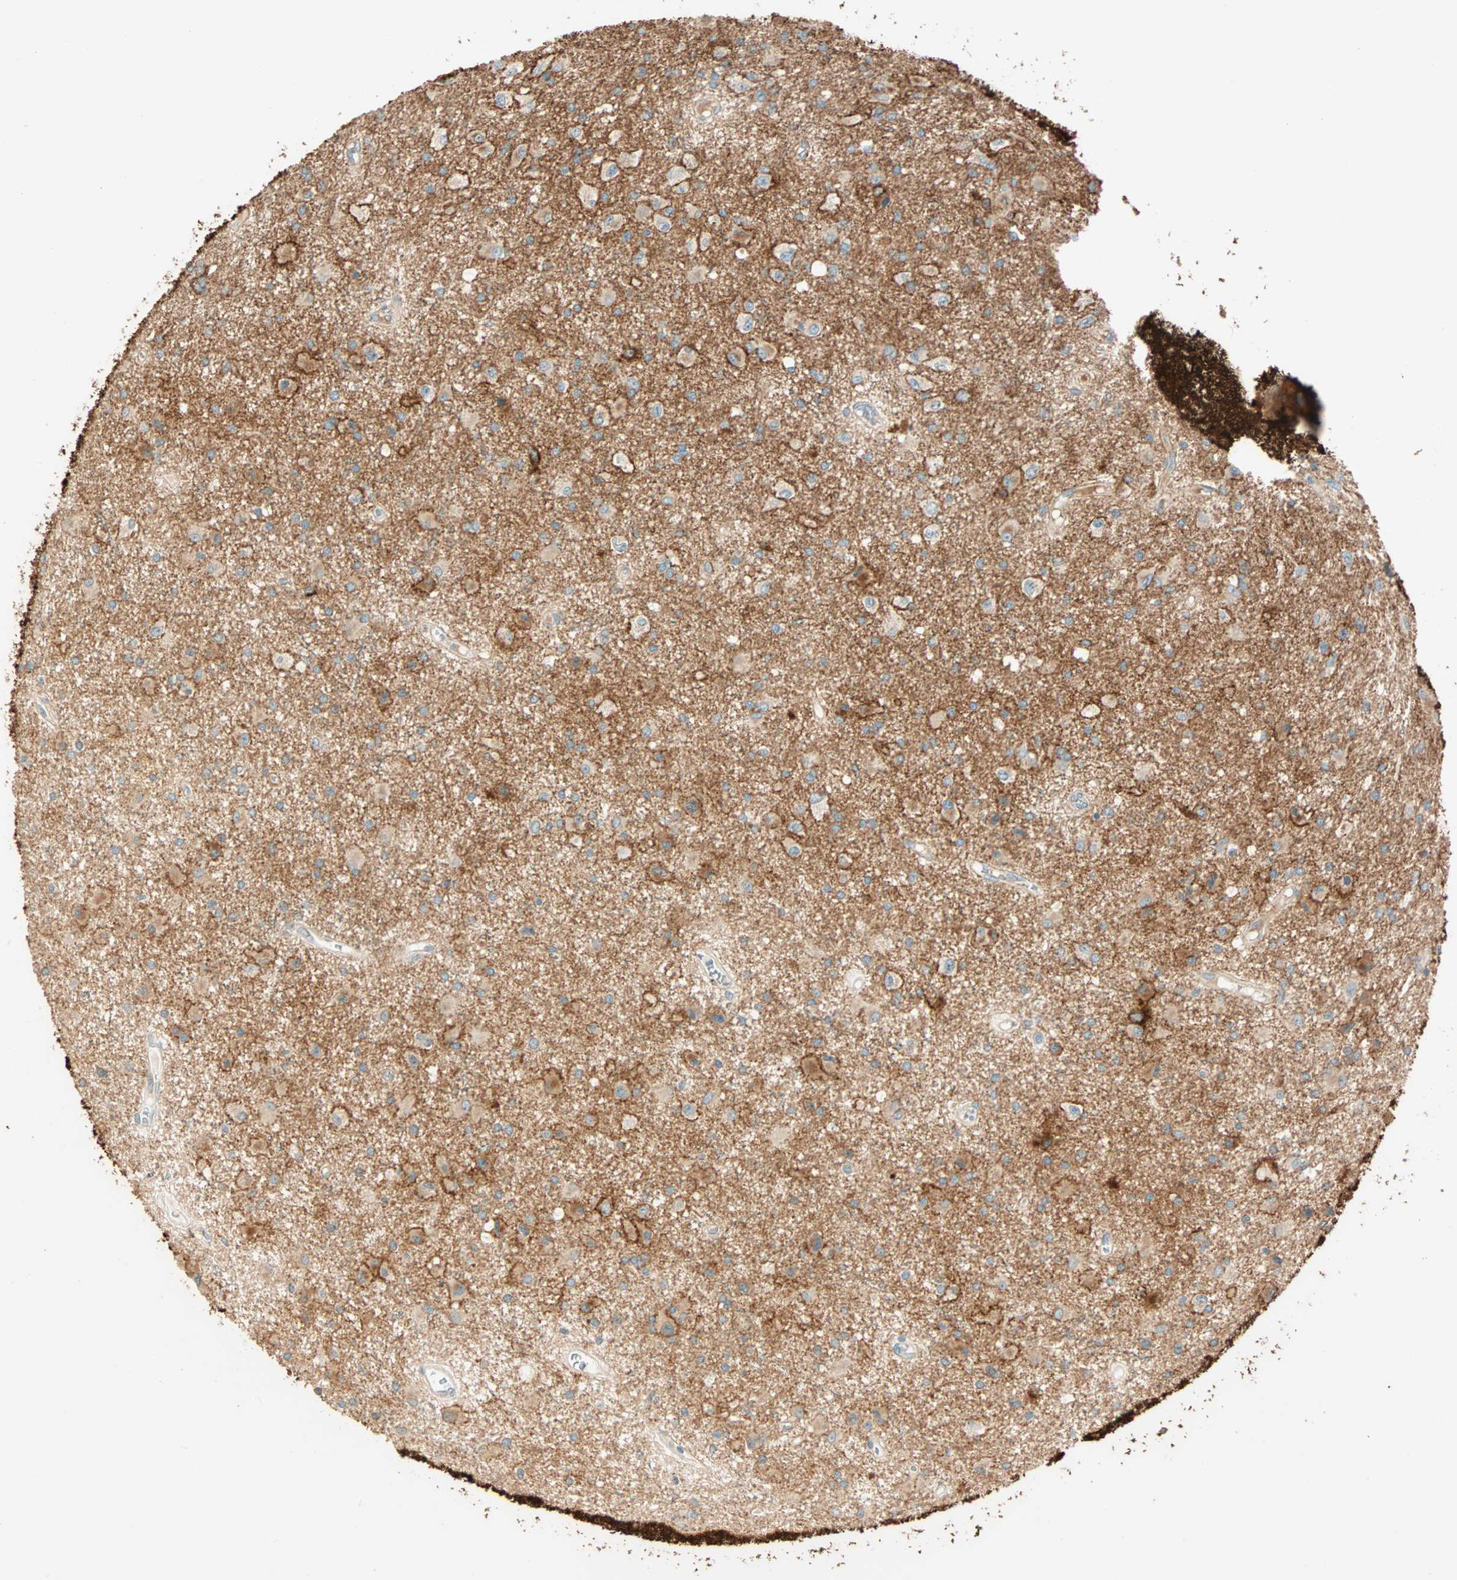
{"staining": {"intensity": "moderate", "quantity": "25%-75%", "location": "cytoplasmic/membranous"}, "tissue": "glioma", "cell_type": "Tumor cells", "image_type": "cancer", "snomed": [{"axis": "morphology", "description": "Glioma, malignant, Low grade"}, {"axis": "topography", "description": "Brain"}], "caption": "A brown stain labels moderate cytoplasmic/membranous expression of a protein in human glioma tumor cells.", "gene": "BCAN", "patient": {"sex": "male", "age": 58}}